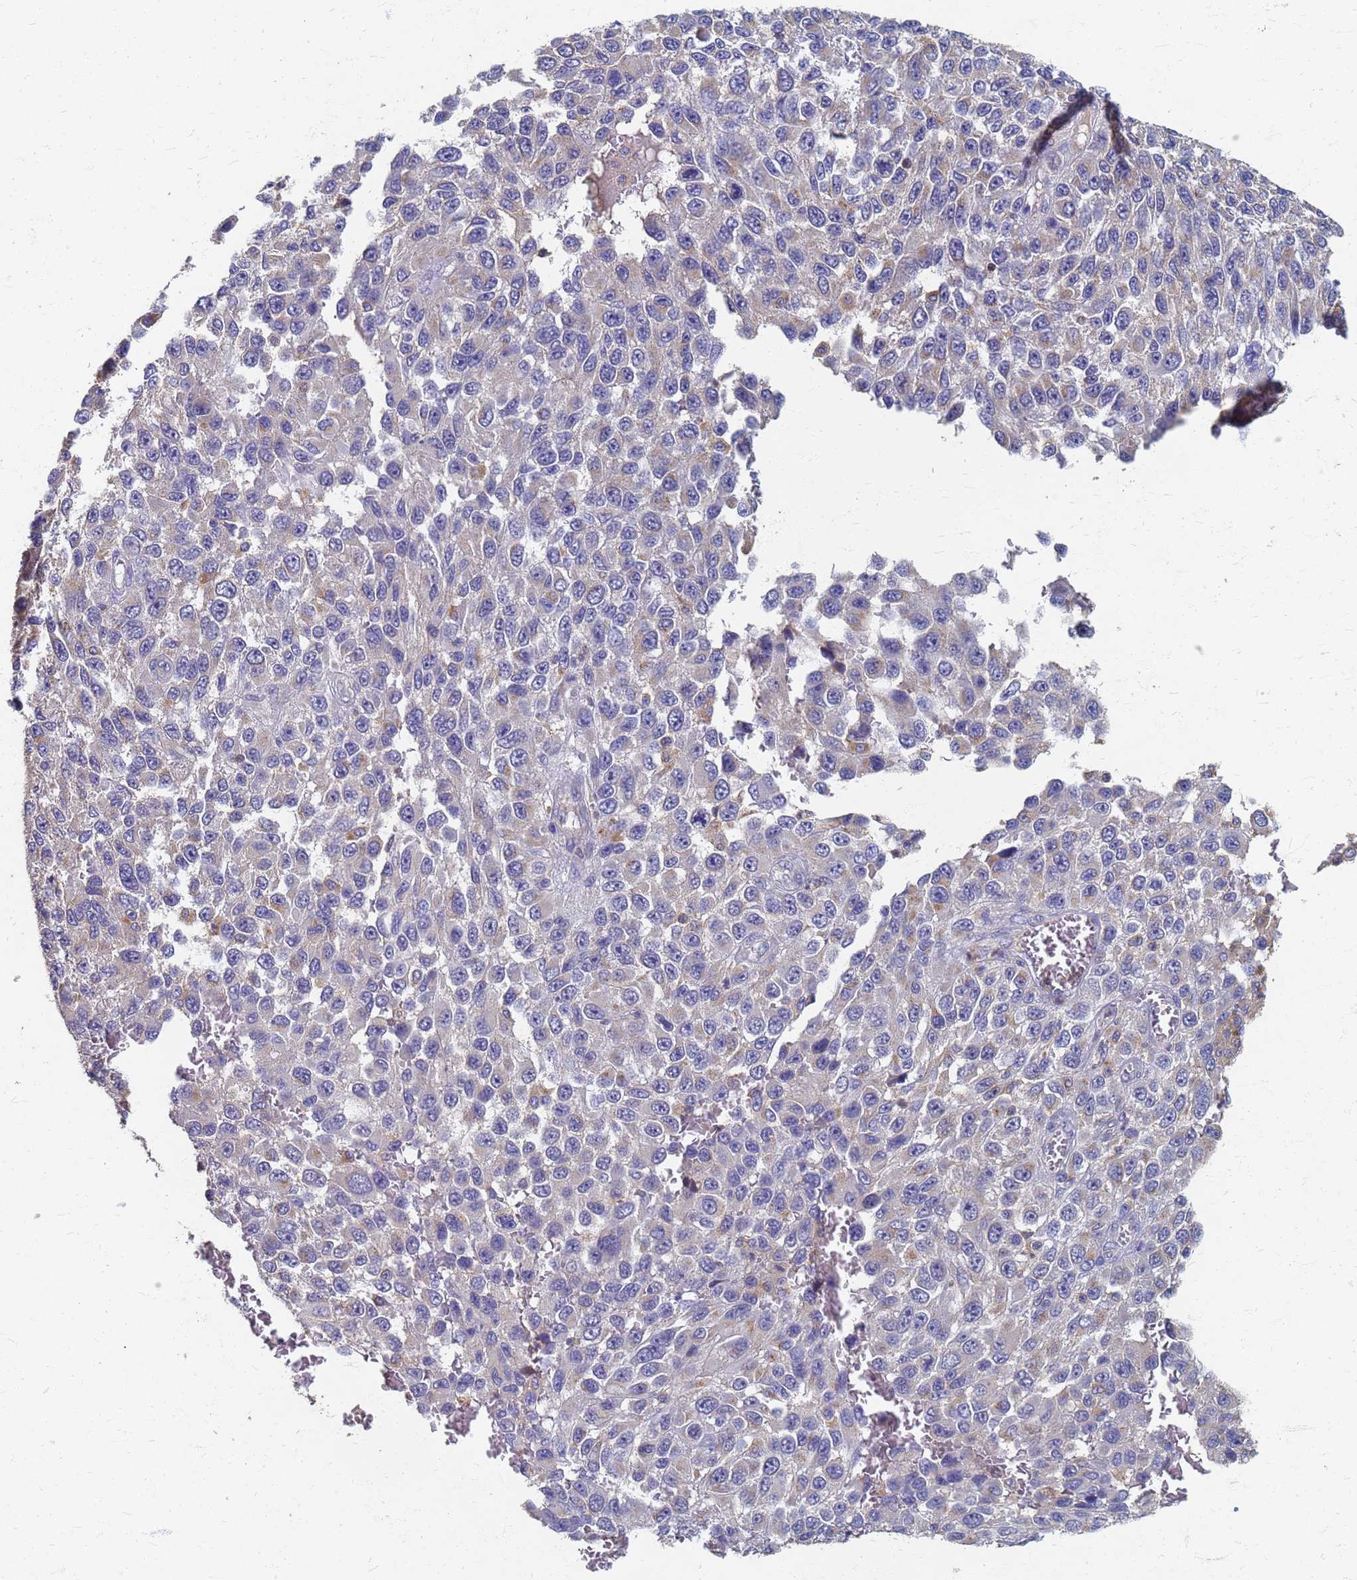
{"staining": {"intensity": "weak", "quantity": "<25%", "location": "cytoplasmic/membranous"}, "tissue": "melanoma", "cell_type": "Tumor cells", "image_type": "cancer", "snomed": [{"axis": "morphology", "description": "Normal tissue, NOS"}, {"axis": "morphology", "description": "Malignant melanoma, NOS"}, {"axis": "topography", "description": "Skin"}], "caption": "Immunohistochemical staining of human malignant melanoma reveals no significant expression in tumor cells.", "gene": "KRCC1", "patient": {"sex": "female", "age": 96}}